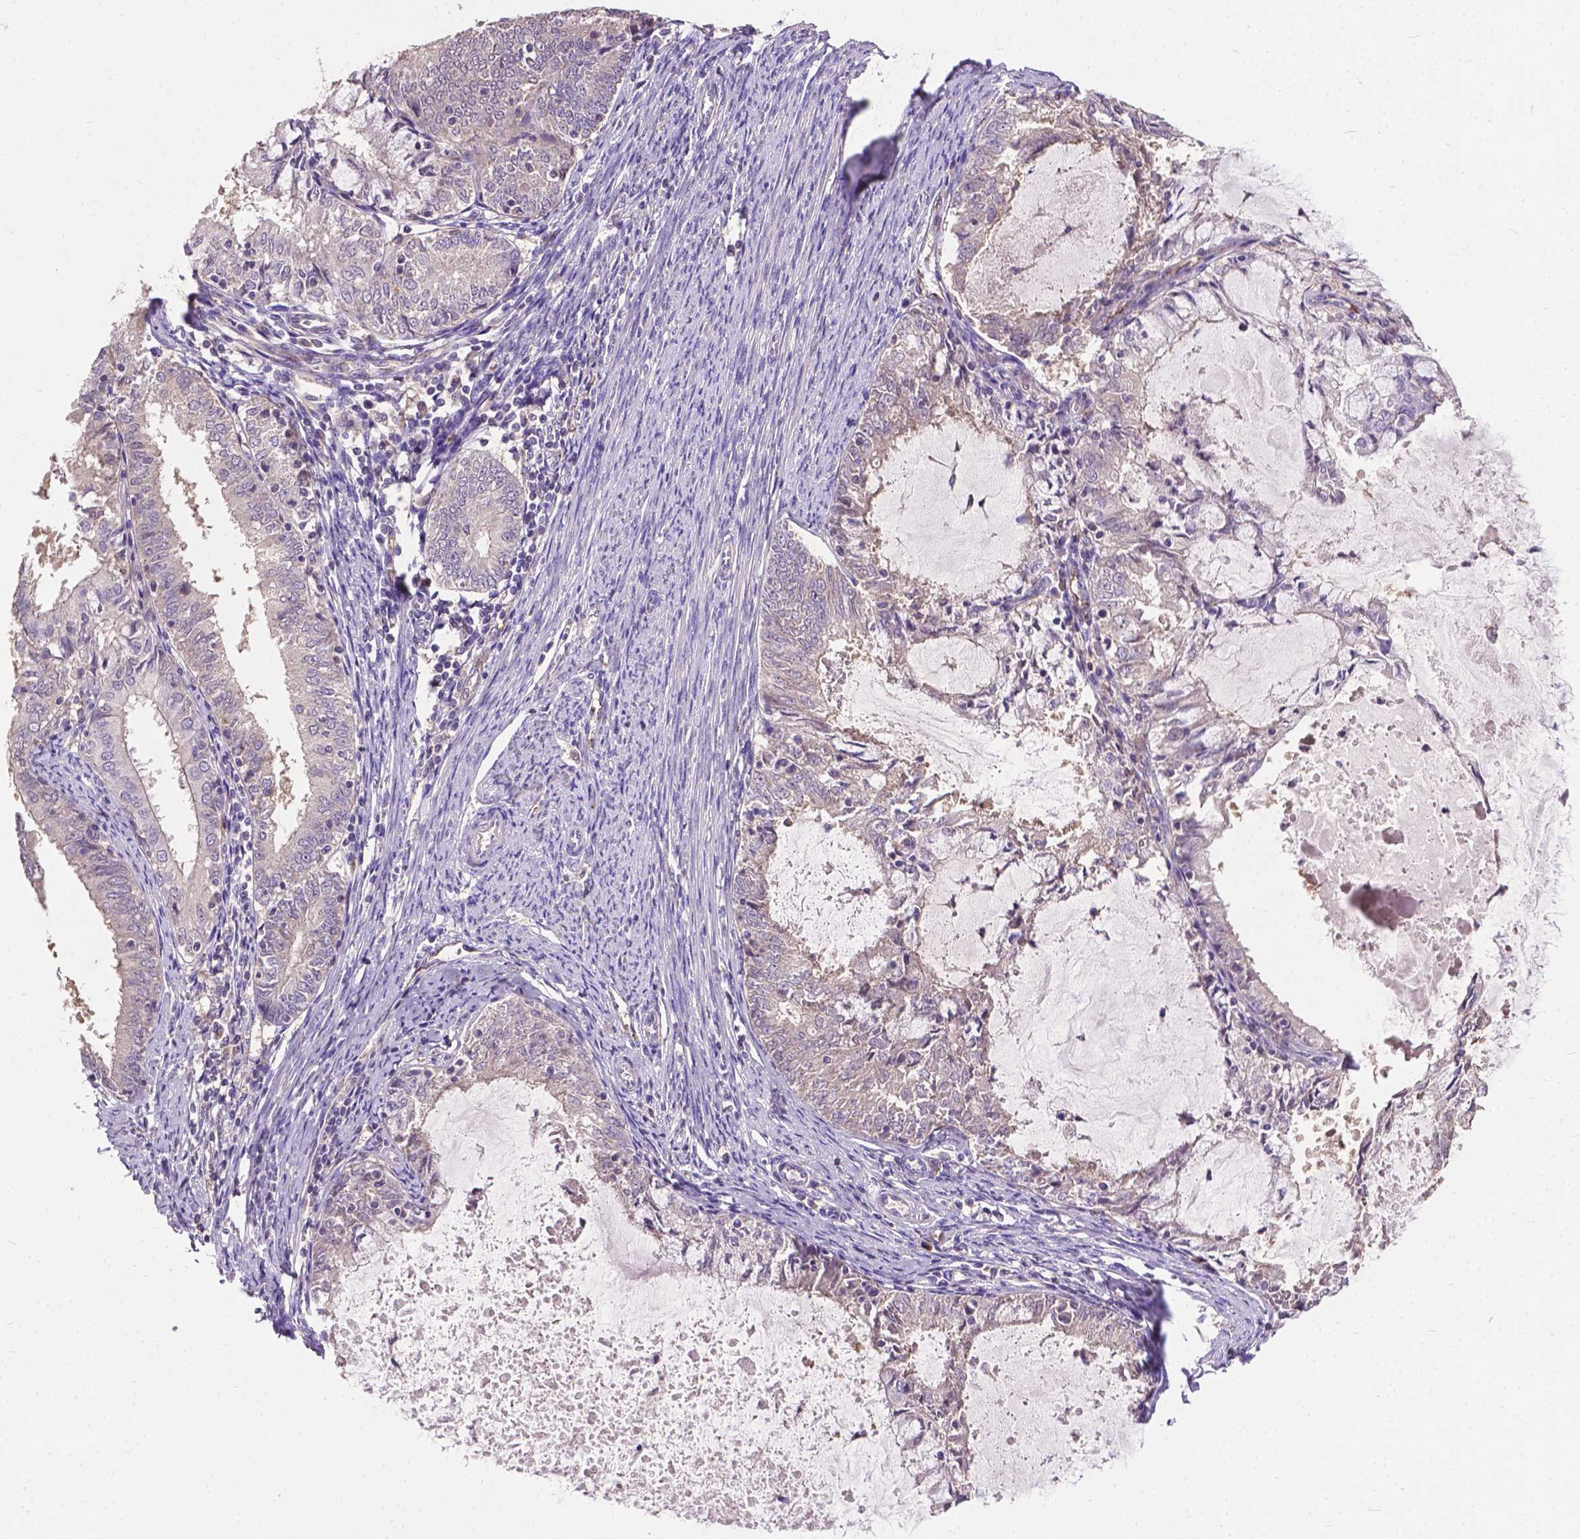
{"staining": {"intensity": "negative", "quantity": "none", "location": "none"}, "tissue": "endometrial cancer", "cell_type": "Tumor cells", "image_type": "cancer", "snomed": [{"axis": "morphology", "description": "Adenocarcinoma, NOS"}, {"axis": "topography", "description": "Endometrium"}], "caption": "This is an immunohistochemistry (IHC) micrograph of human endometrial cancer. There is no staining in tumor cells.", "gene": "ZNF337", "patient": {"sex": "female", "age": 57}}